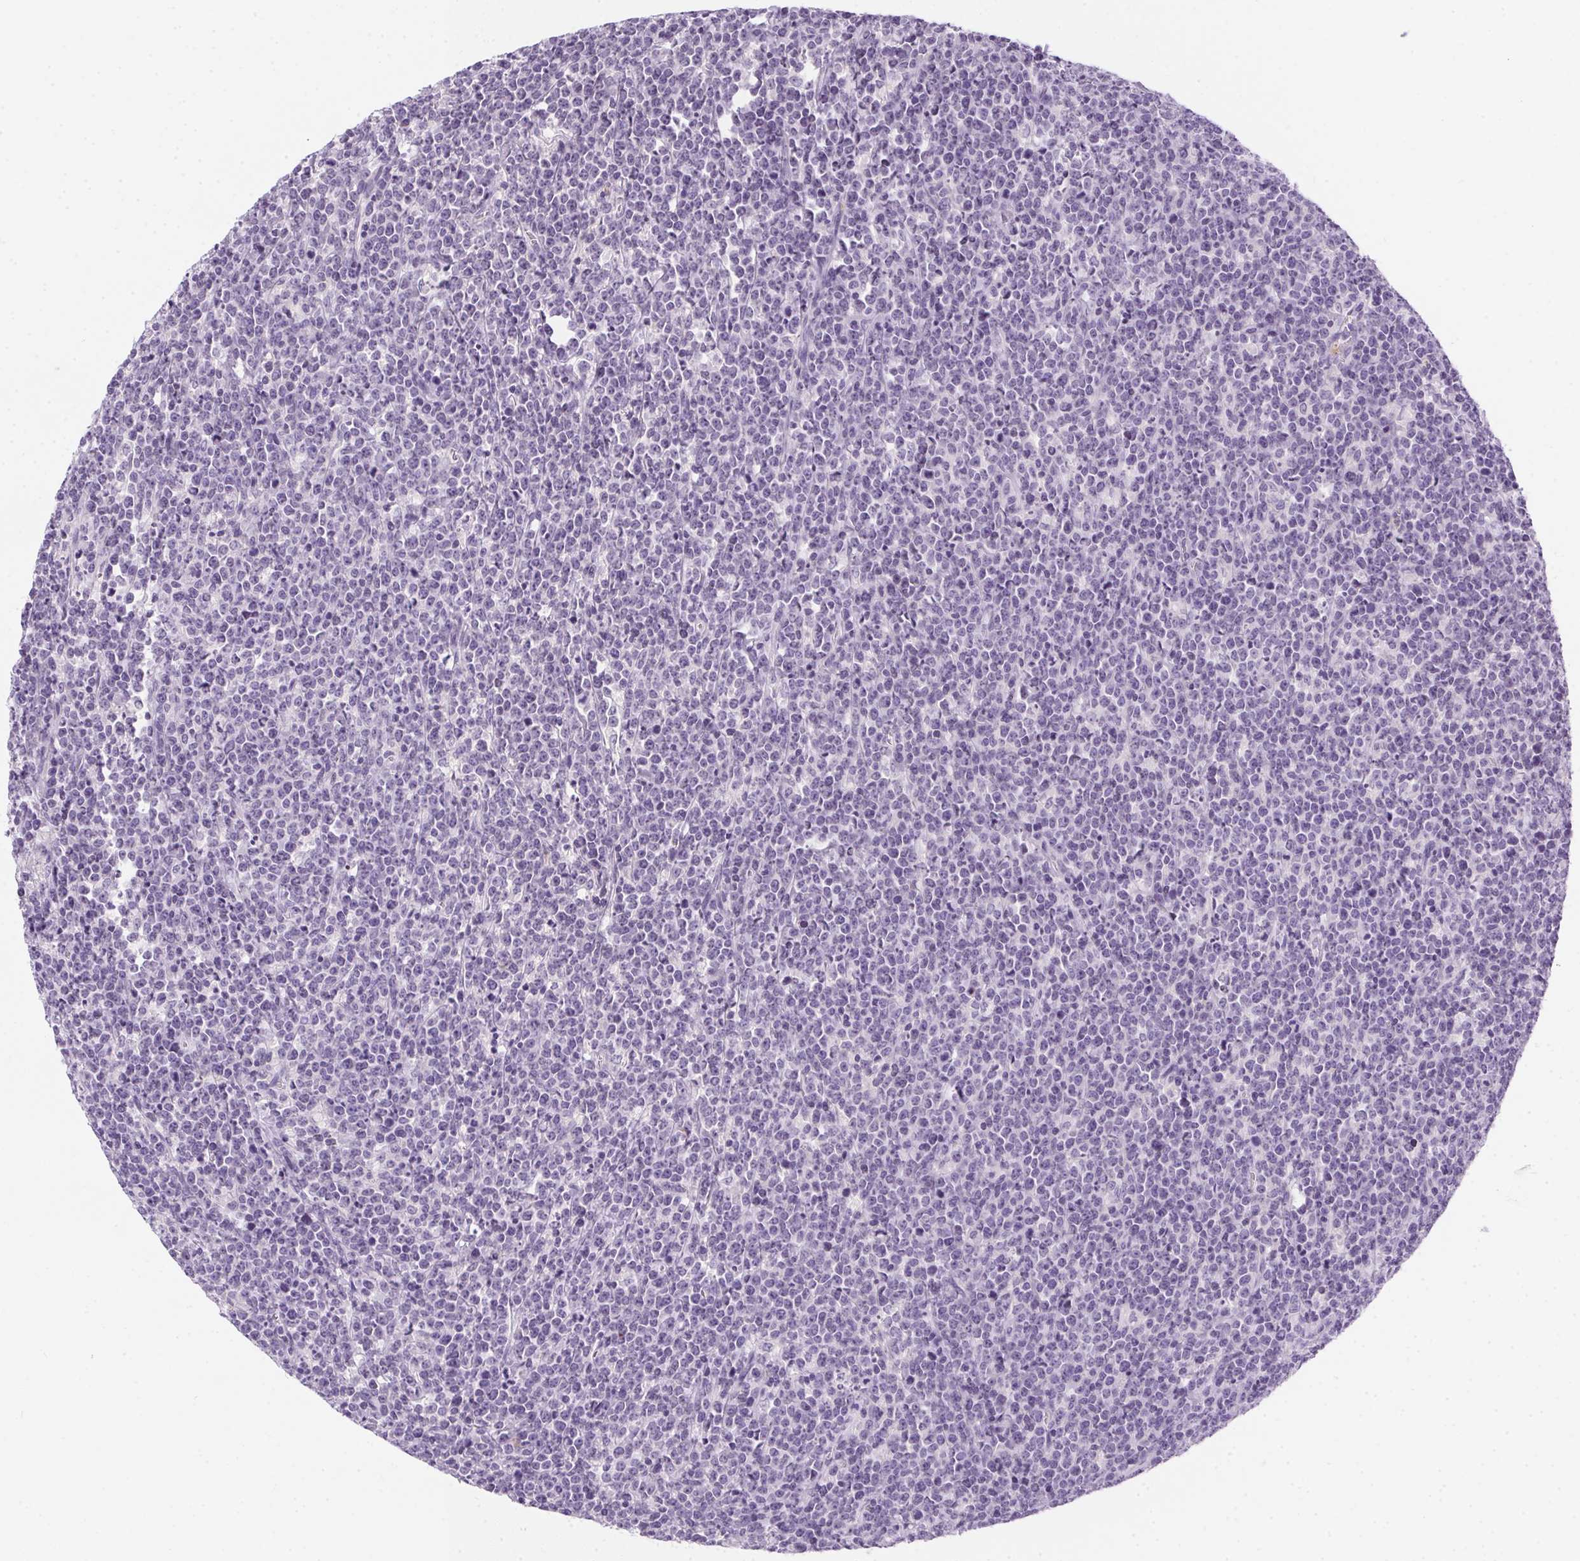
{"staining": {"intensity": "negative", "quantity": "none", "location": "none"}, "tissue": "lymphoma", "cell_type": "Tumor cells", "image_type": "cancer", "snomed": [{"axis": "morphology", "description": "Malignant lymphoma, non-Hodgkin's type, High grade"}, {"axis": "topography", "description": "Small intestine"}], "caption": "IHC micrograph of neoplastic tissue: high-grade malignant lymphoma, non-Hodgkin's type stained with DAB (3,3'-diaminobenzidine) demonstrates no significant protein expression in tumor cells.", "gene": "SSTR4", "patient": {"sex": "female", "age": 56}}